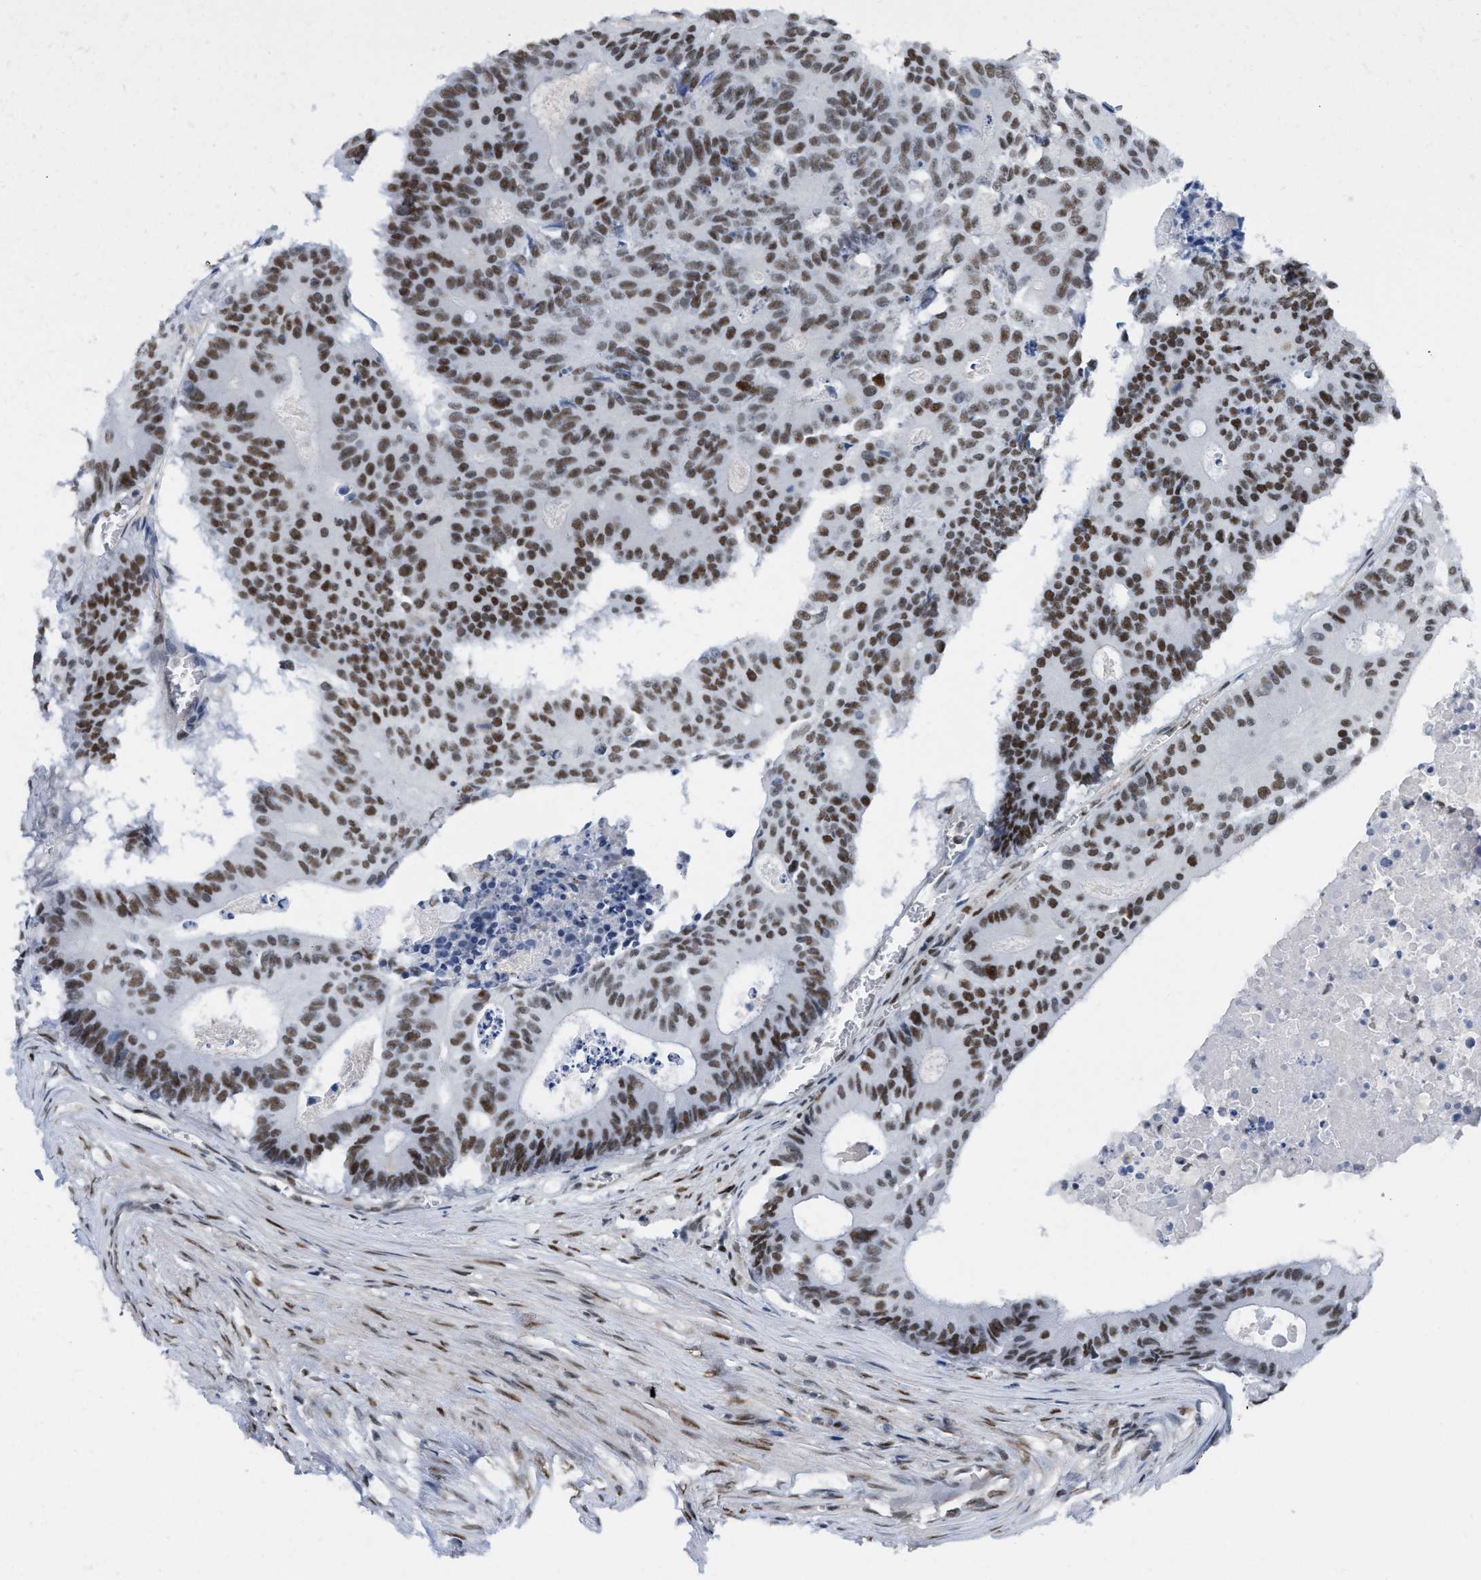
{"staining": {"intensity": "moderate", "quantity": ">75%", "location": "nuclear"}, "tissue": "colorectal cancer", "cell_type": "Tumor cells", "image_type": "cancer", "snomed": [{"axis": "morphology", "description": "Adenocarcinoma, NOS"}, {"axis": "topography", "description": "Colon"}], "caption": "There is medium levels of moderate nuclear staining in tumor cells of adenocarcinoma (colorectal), as demonstrated by immunohistochemical staining (brown color).", "gene": "MIER1", "patient": {"sex": "male", "age": 87}}